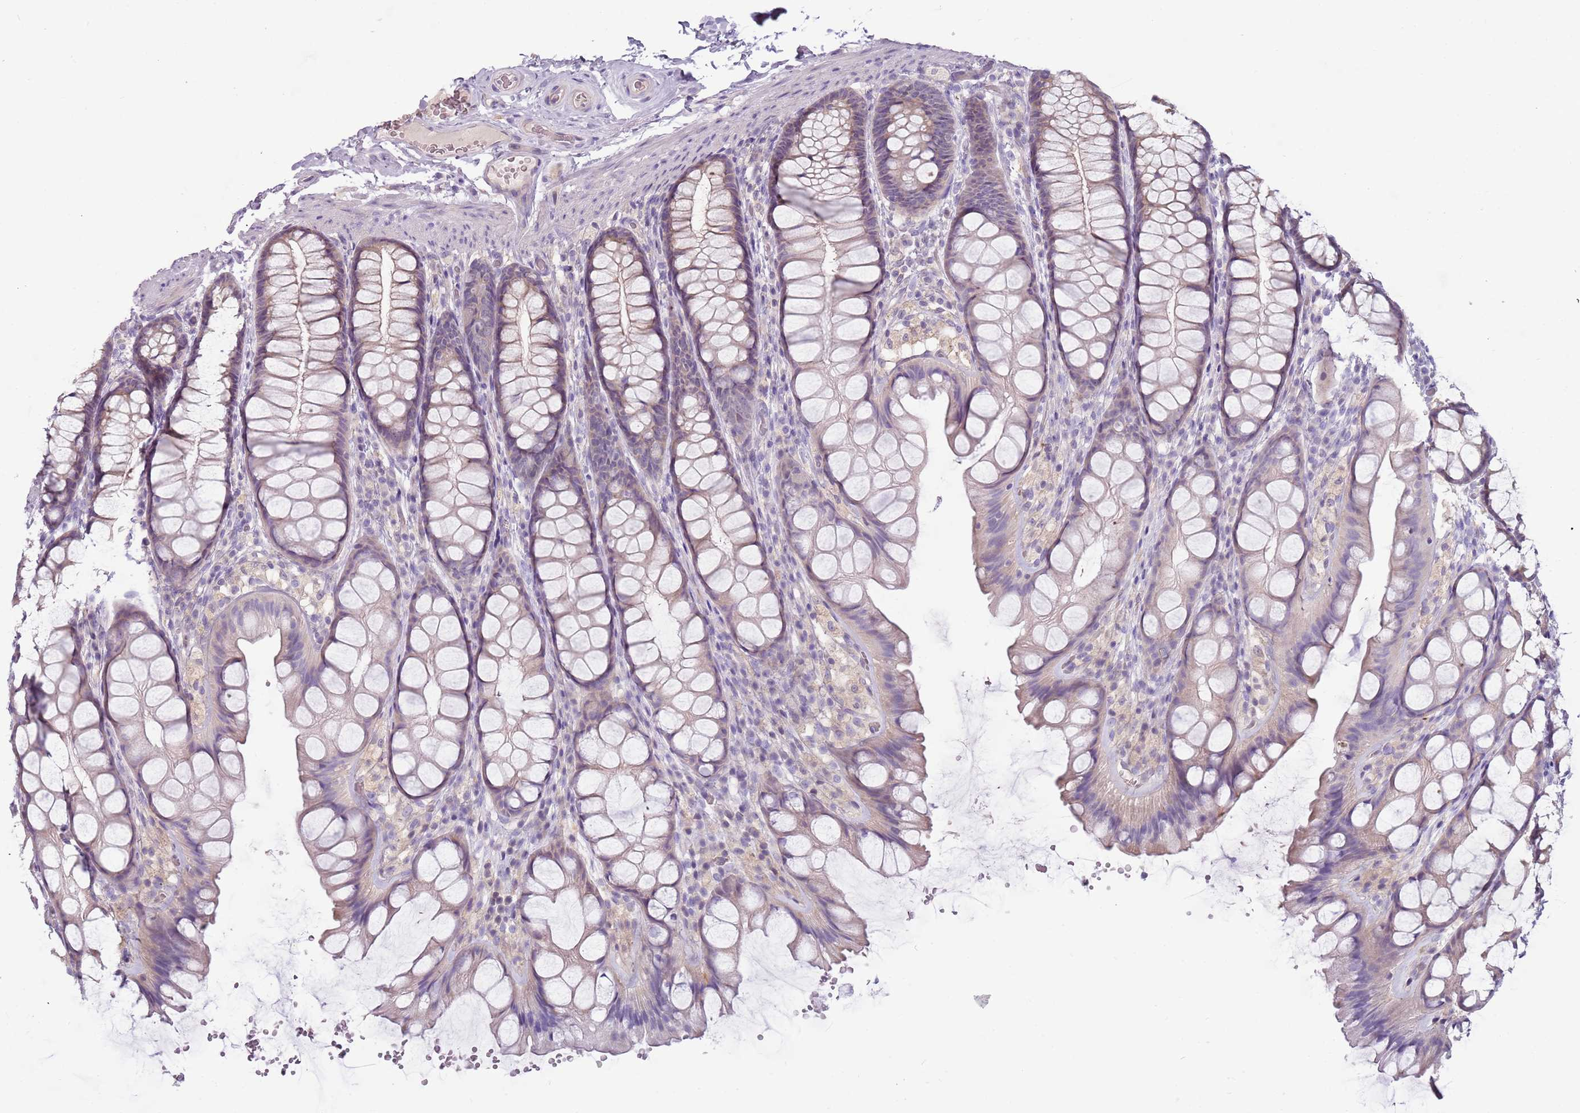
{"staining": {"intensity": "negative", "quantity": "none", "location": "none"}, "tissue": "colon", "cell_type": "Endothelial cells", "image_type": "normal", "snomed": [{"axis": "morphology", "description": "Normal tissue, NOS"}, {"axis": "topography", "description": "Colon"}], "caption": "A high-resolution photomicrograph shows immunohistochemistry (IHC) staining of unremarkable colon, which exhibits no significant staining in endothelial cells. (Stains: DAB immunohistochemistry (IHC) with hematoxylin counter stain, Microscopy: brightfield microscopy at high magnification).", "gene": "ARHGAP5", "patient": {"sex": "male", "age": 47}}